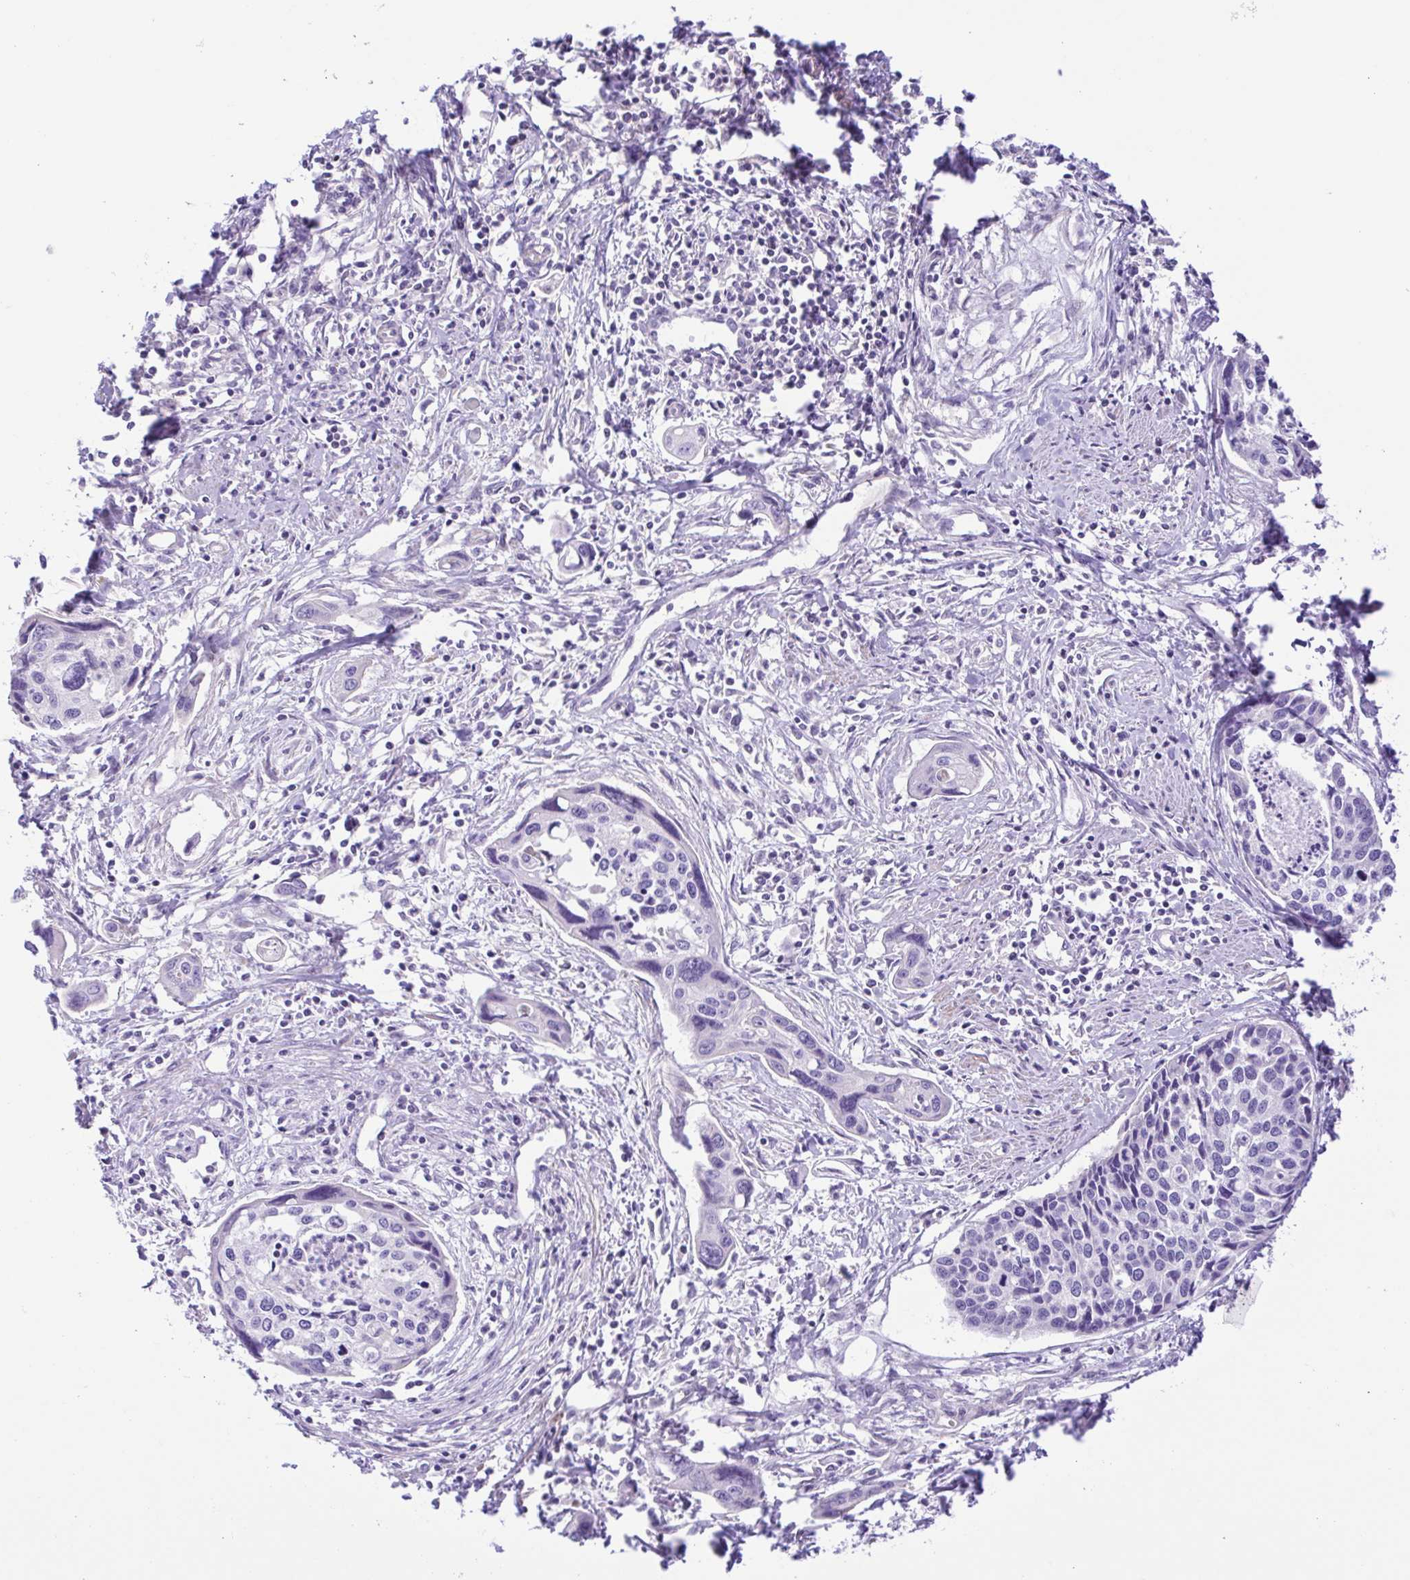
{"staining": {"intensity": "negative", "quantity": "none", "location": "none"}, "tissue": "cervical cancer", "cell_type": "Tumor cells", "image_type": "cancer", "snomed": [{"axis": "morphology", "description": "Squamous cell carcinoma, NOS"}, {"axis": "topography", "description": "Cervix"}], "caption": "IHC of squamous cell carcinoma (cervical) displays no positivity in tumor cells.", "gene": "ISM2", "patient": {"sex": "female", "age": 31}}